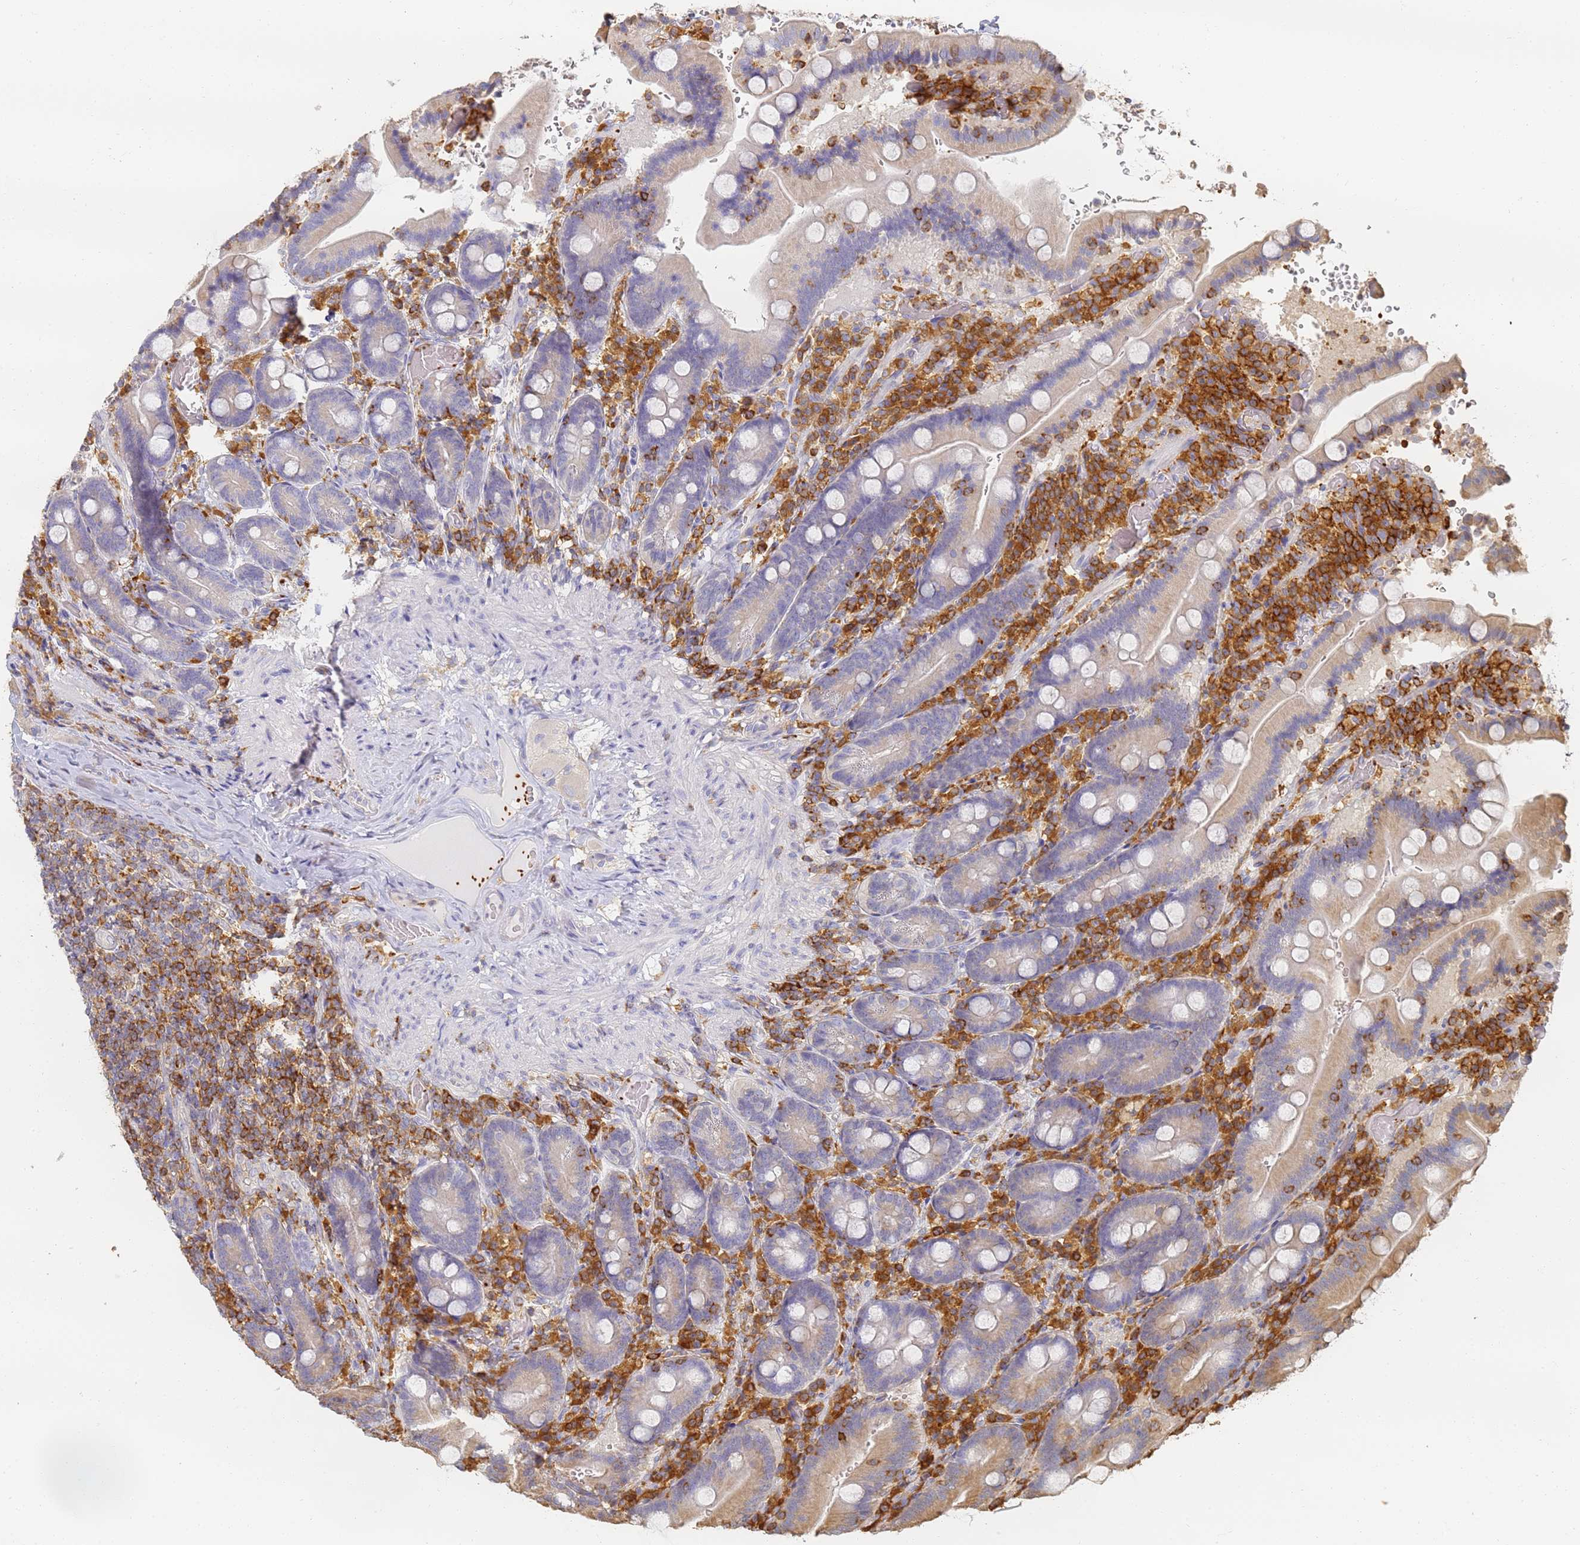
{"staining": {"intensity": "weak", "quantity": "<25%", "location": "cytoplasmic/membranous"}, "tissue": "duodenum", "cell_type": "Glandular cells", "image_type": "normal", "snomed": [{"axis": "morphology", "description": "Normal tissue, NOS"}, {"axis": "topography", "description": "Duodenum"}], "caption": "A high-resolution image shows IHC staining of unremarkable duodenum, which exhibits no significant expression in glandular cells.", "gene": "BIN2", "patient": {"sex": "female", "age": 62}}